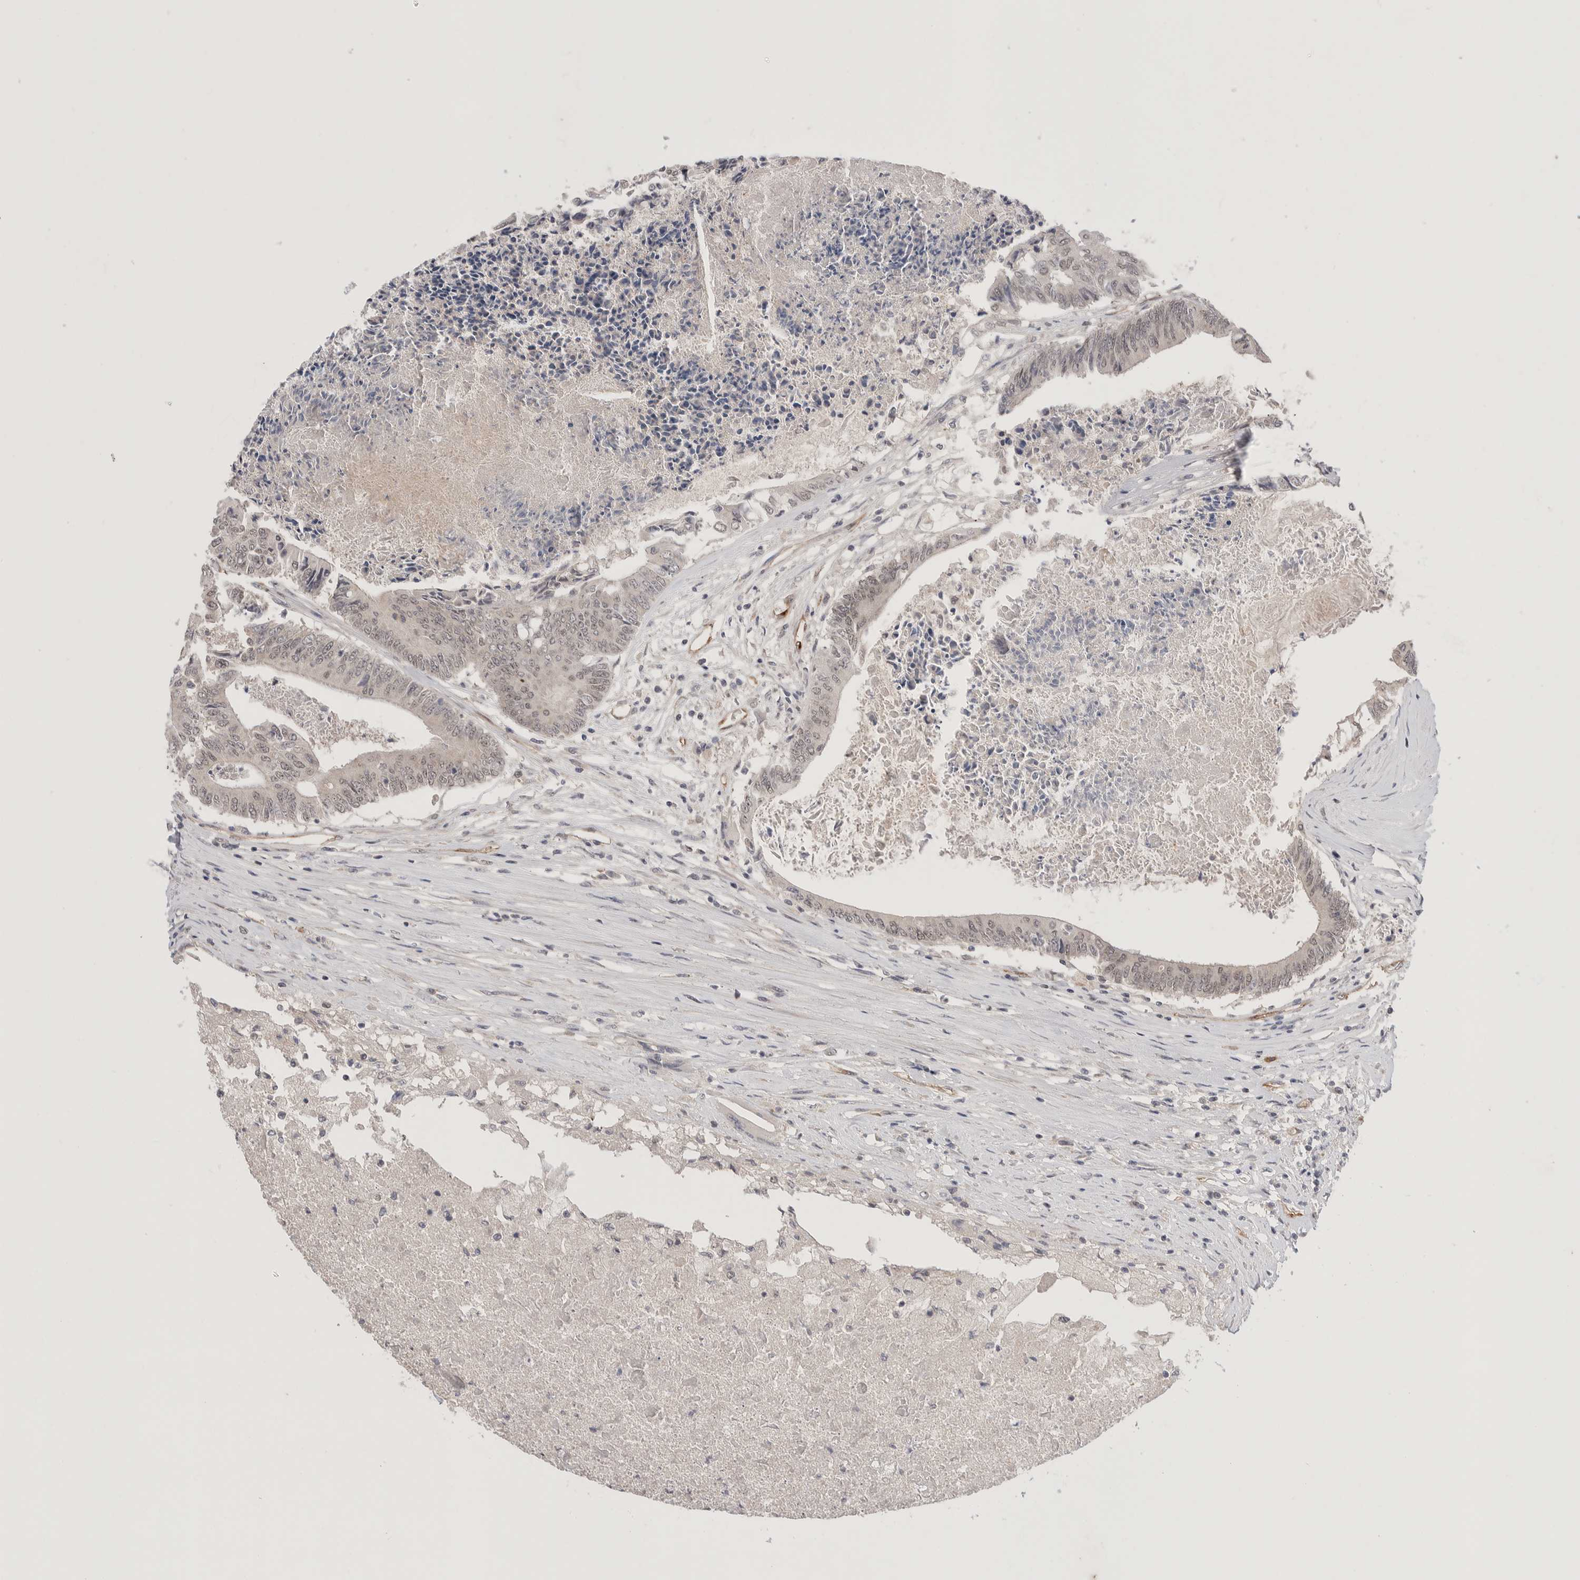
{"staining": {"intensity": "negative", "quantity": "none", "location": "none"}, "tissue": "colorectal cancer", "cell_type": "Tumor cells", "image_type": "cancer", "snomed": [{"axis": "morphology", "description": "Adenocarcinoma, NOS"}, {"axis": "topography", "description": "Rectum"}], "caption": "High power microscopy image of an IHC histopathology image of colorectal cancer, revealing no significant staining in tumor cells. The staining was performed using DAB to visualize the protein expression in brown, while the nuclei were stained in blue with hematoxylin (Magnification: 20x).", "gene": "ZNF704", "patient": {"sex": "male", "age": 63}}